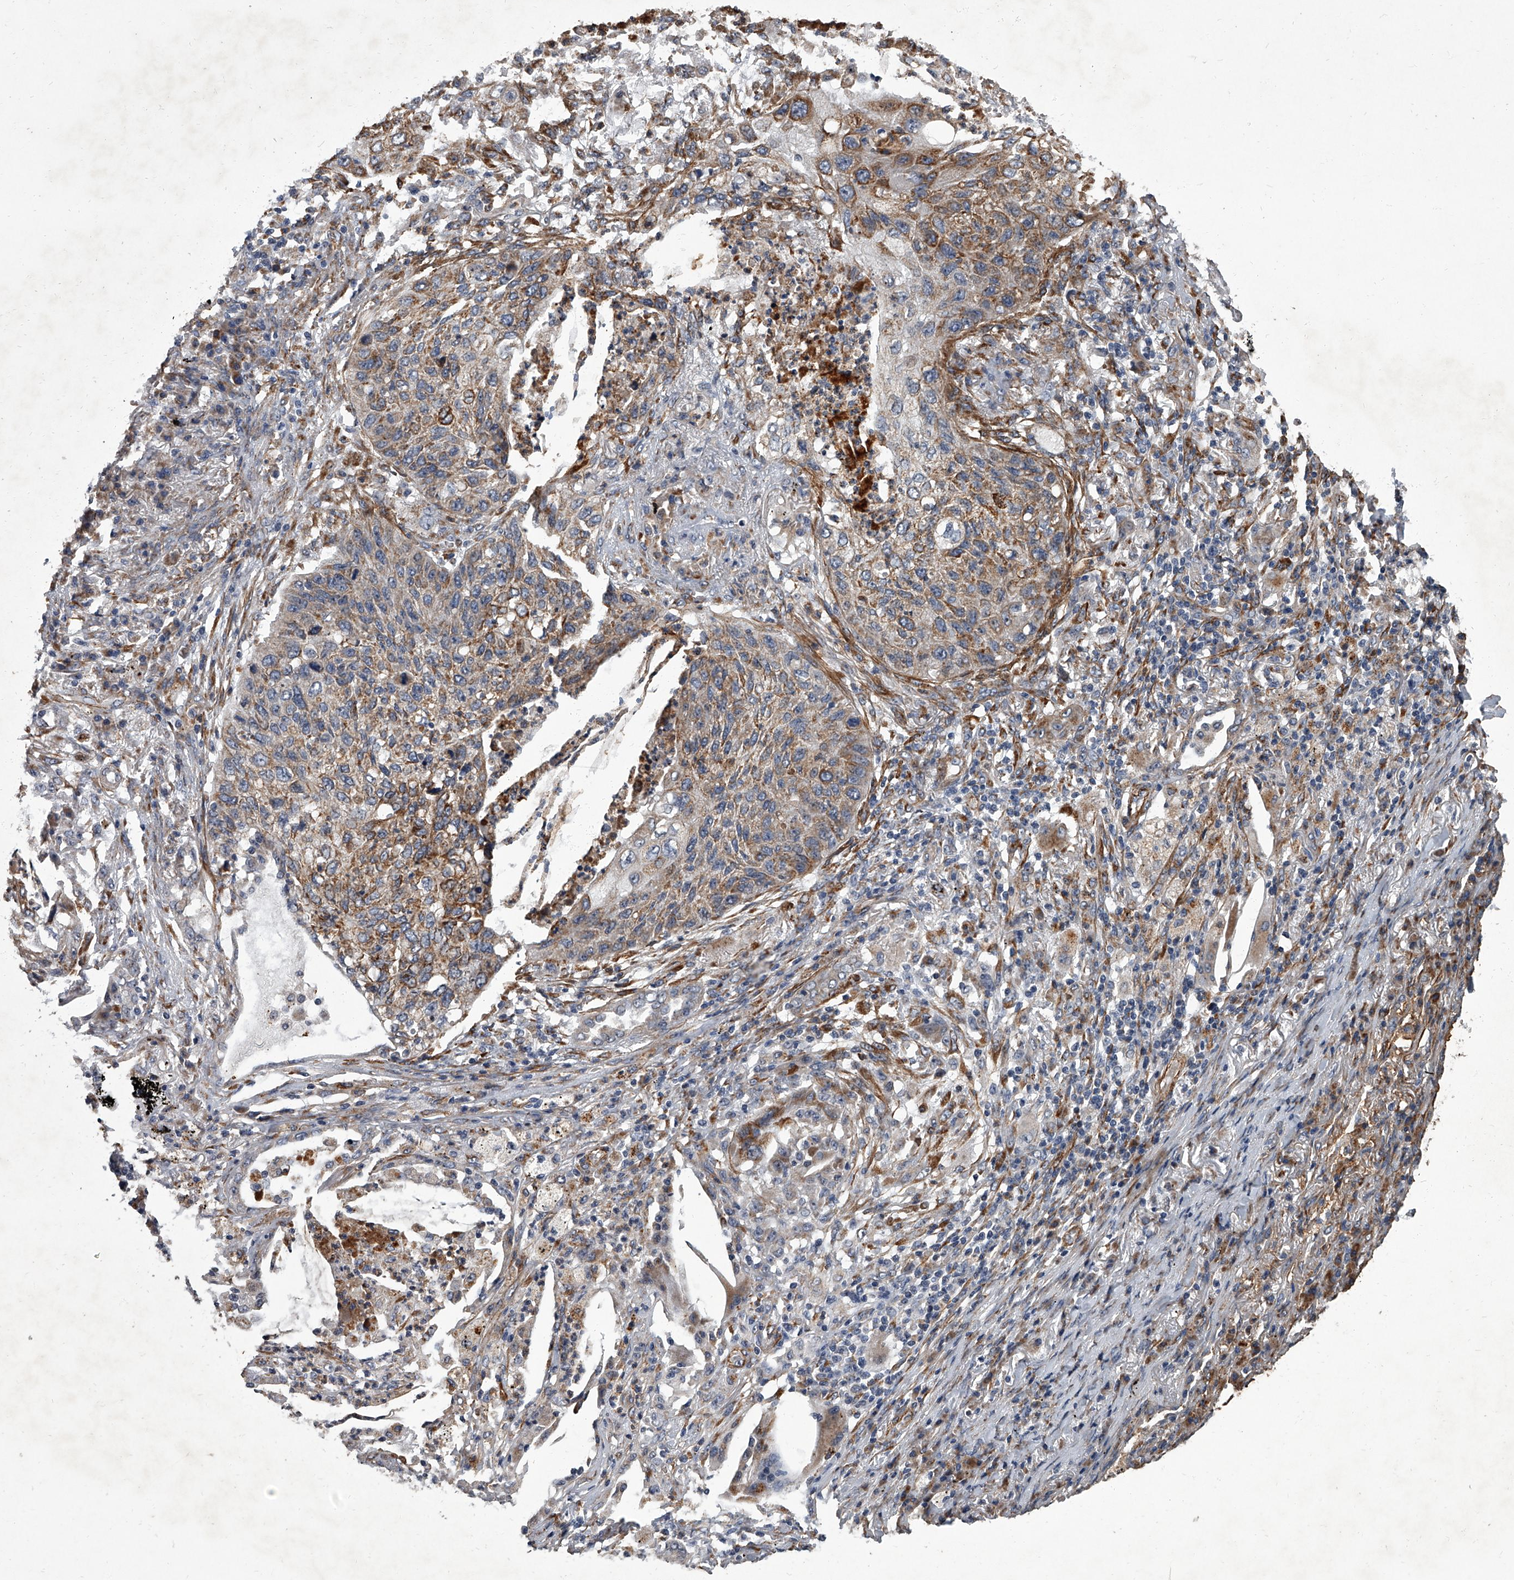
{"staining": {"intensity": "moderate", "quantity": "25%-75%", "location": "cytoplasmic/membranous"}, "tissue": "lung cancer", "cell_type": "Tumor cells", "image_type": "cancer", "snomed": [{"axis": "morphology", "description": "Squamous cell carcinoma, NOS"}, {"axis": "topography", "description": "Lung"}], "caption": "IHC micrograph of human lung cancer (squamous cell carcinoma) stained for a protein (brown), which demonstrates medium levels of moderate cytoplasmic/membranous staining in about 25%-75% of tumor cells.", "gene": "SIRT4", "patient": {"sex": "female", "age": 63}}